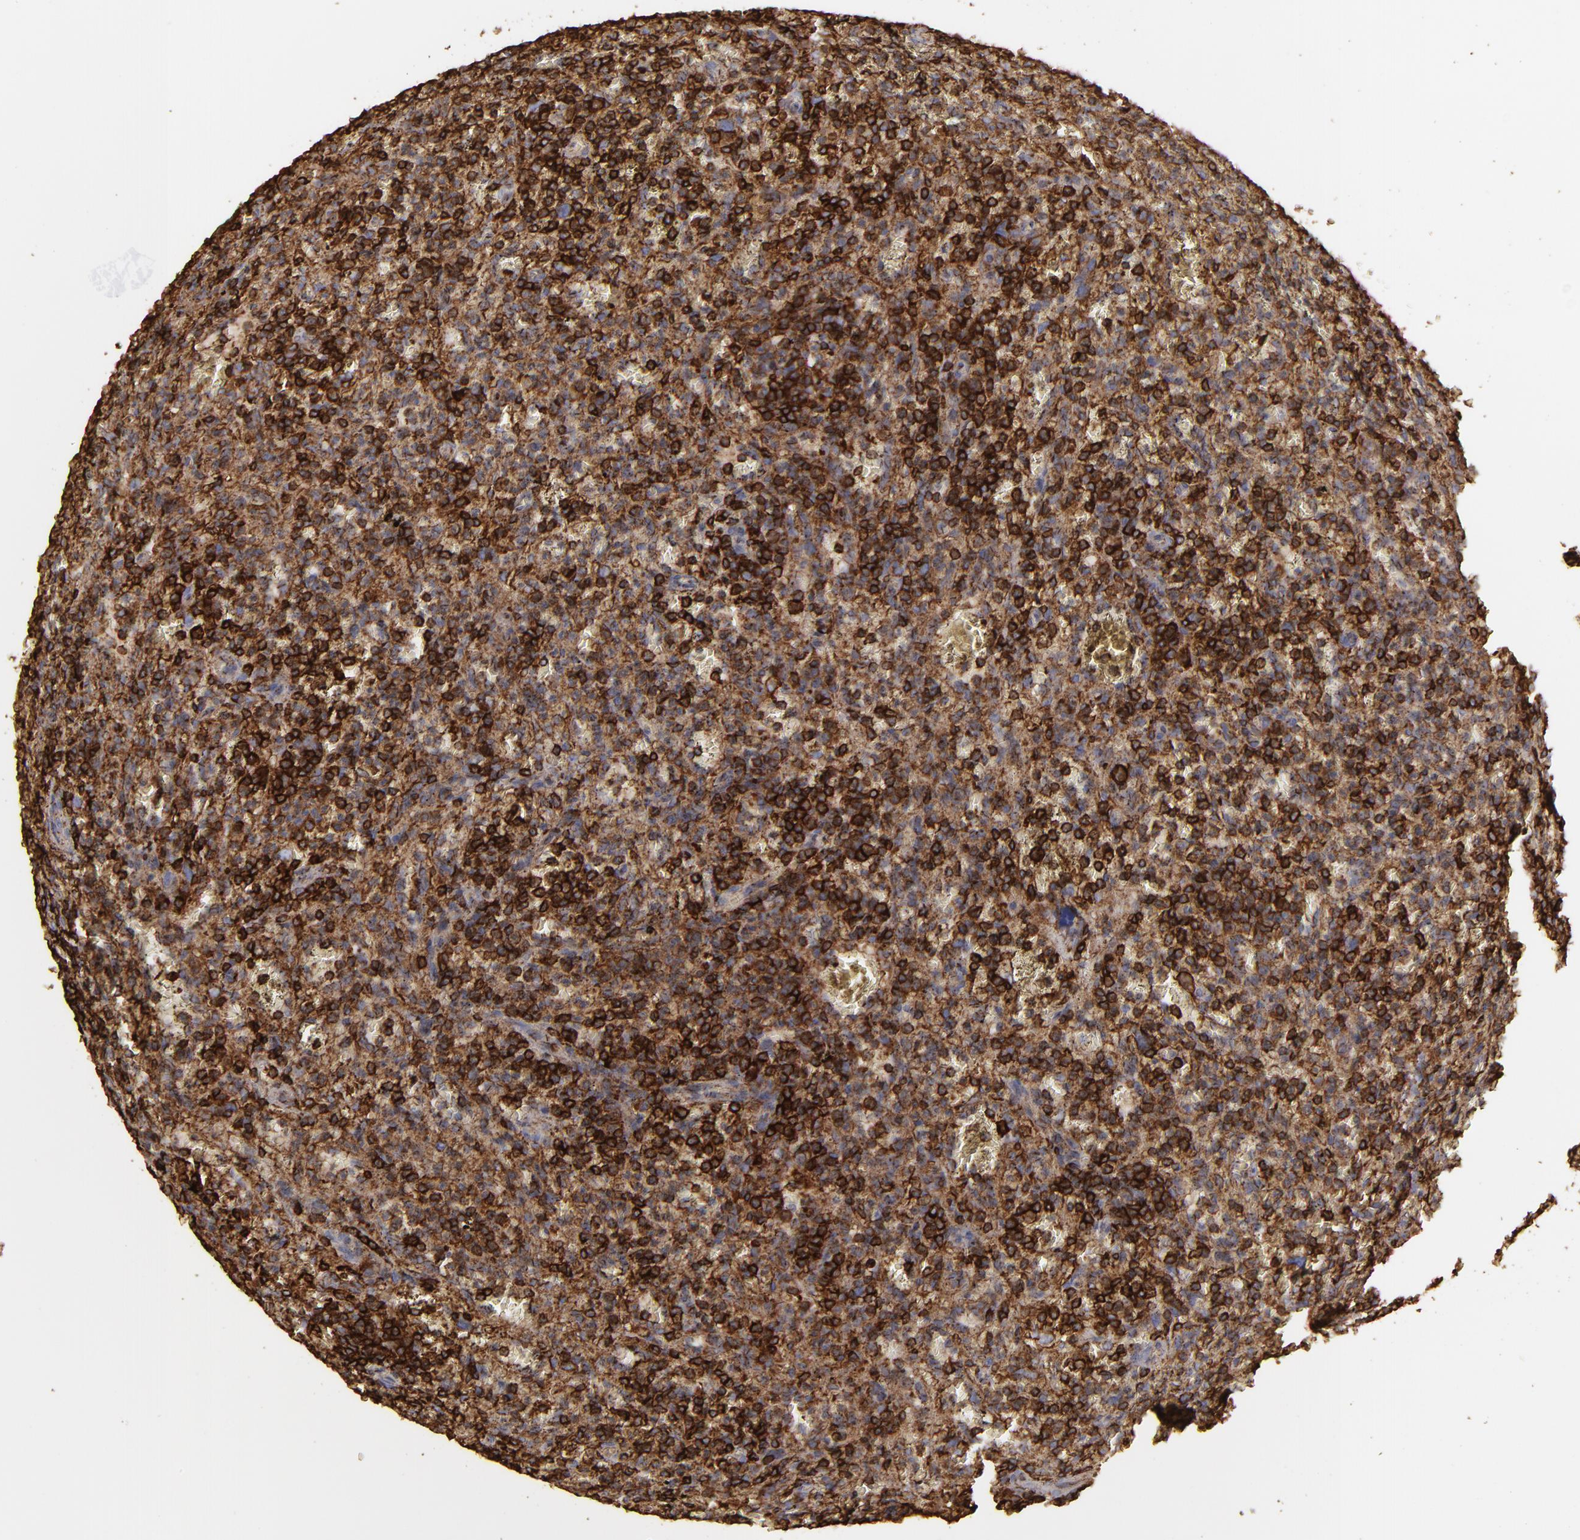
{"staining": {"intensity": "strong", "quantity": ">75%", "location": "cytoplasmic/membranous"}, "tissue": "lymphoma", "cell_type": "Tumor cells", "image_type": "cancer", "snomed": [{"axis": "morphology", "description": "Malignant lymphoma, non-Hodgkin's type, Low grade"}, {"axis": "topography", "description": "Spleen"}], "caption": "A brown stain labels strong cytoplasmic/membranous positivity of a protein in human lymphoma tumor cells. (DAB IHC, brown staining for protein, blue staining for nuclei).", "gene": "ACTB", "patient": {"sex": "female", "age": 64}}